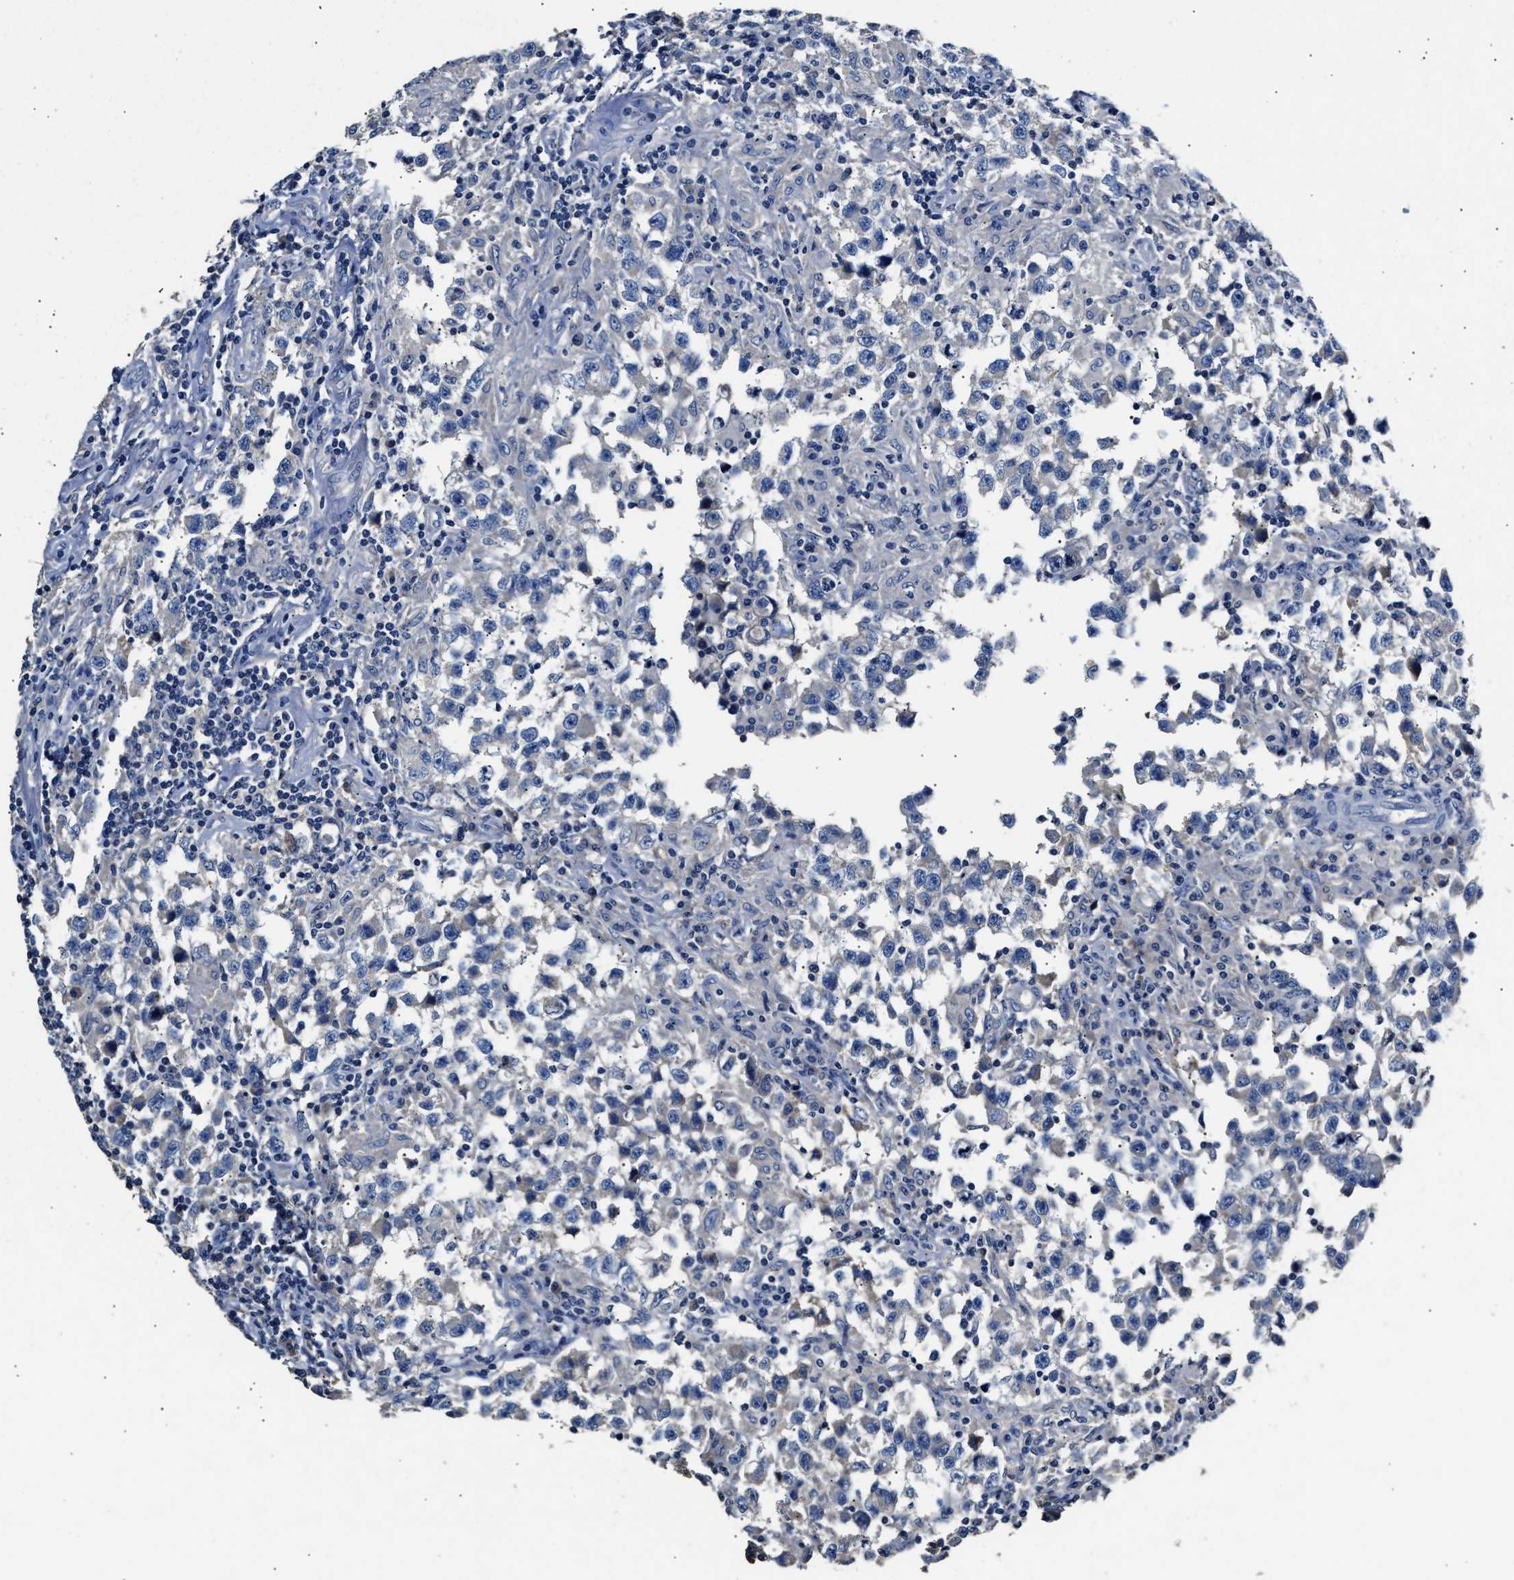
{"staining": {"intensity": "negative", "quantity": "none", "location": "none"}, "tissue": "testis cancer", "cell_type": "Tumor cells", "image_type": "cancer", "snomed": [{"axis": "morphology", "description": "Carcinoma, Embryonal, NOS"}, {"axis": "topography", "description": "Testis"}], "caption": "Testis cancer (embryonal carcinoma) was stained to show a protein in brown. There is no significant staining in tumor cells.", "gene": "SLCO2B1", "patient": {"sex": "male", "age": 21}}